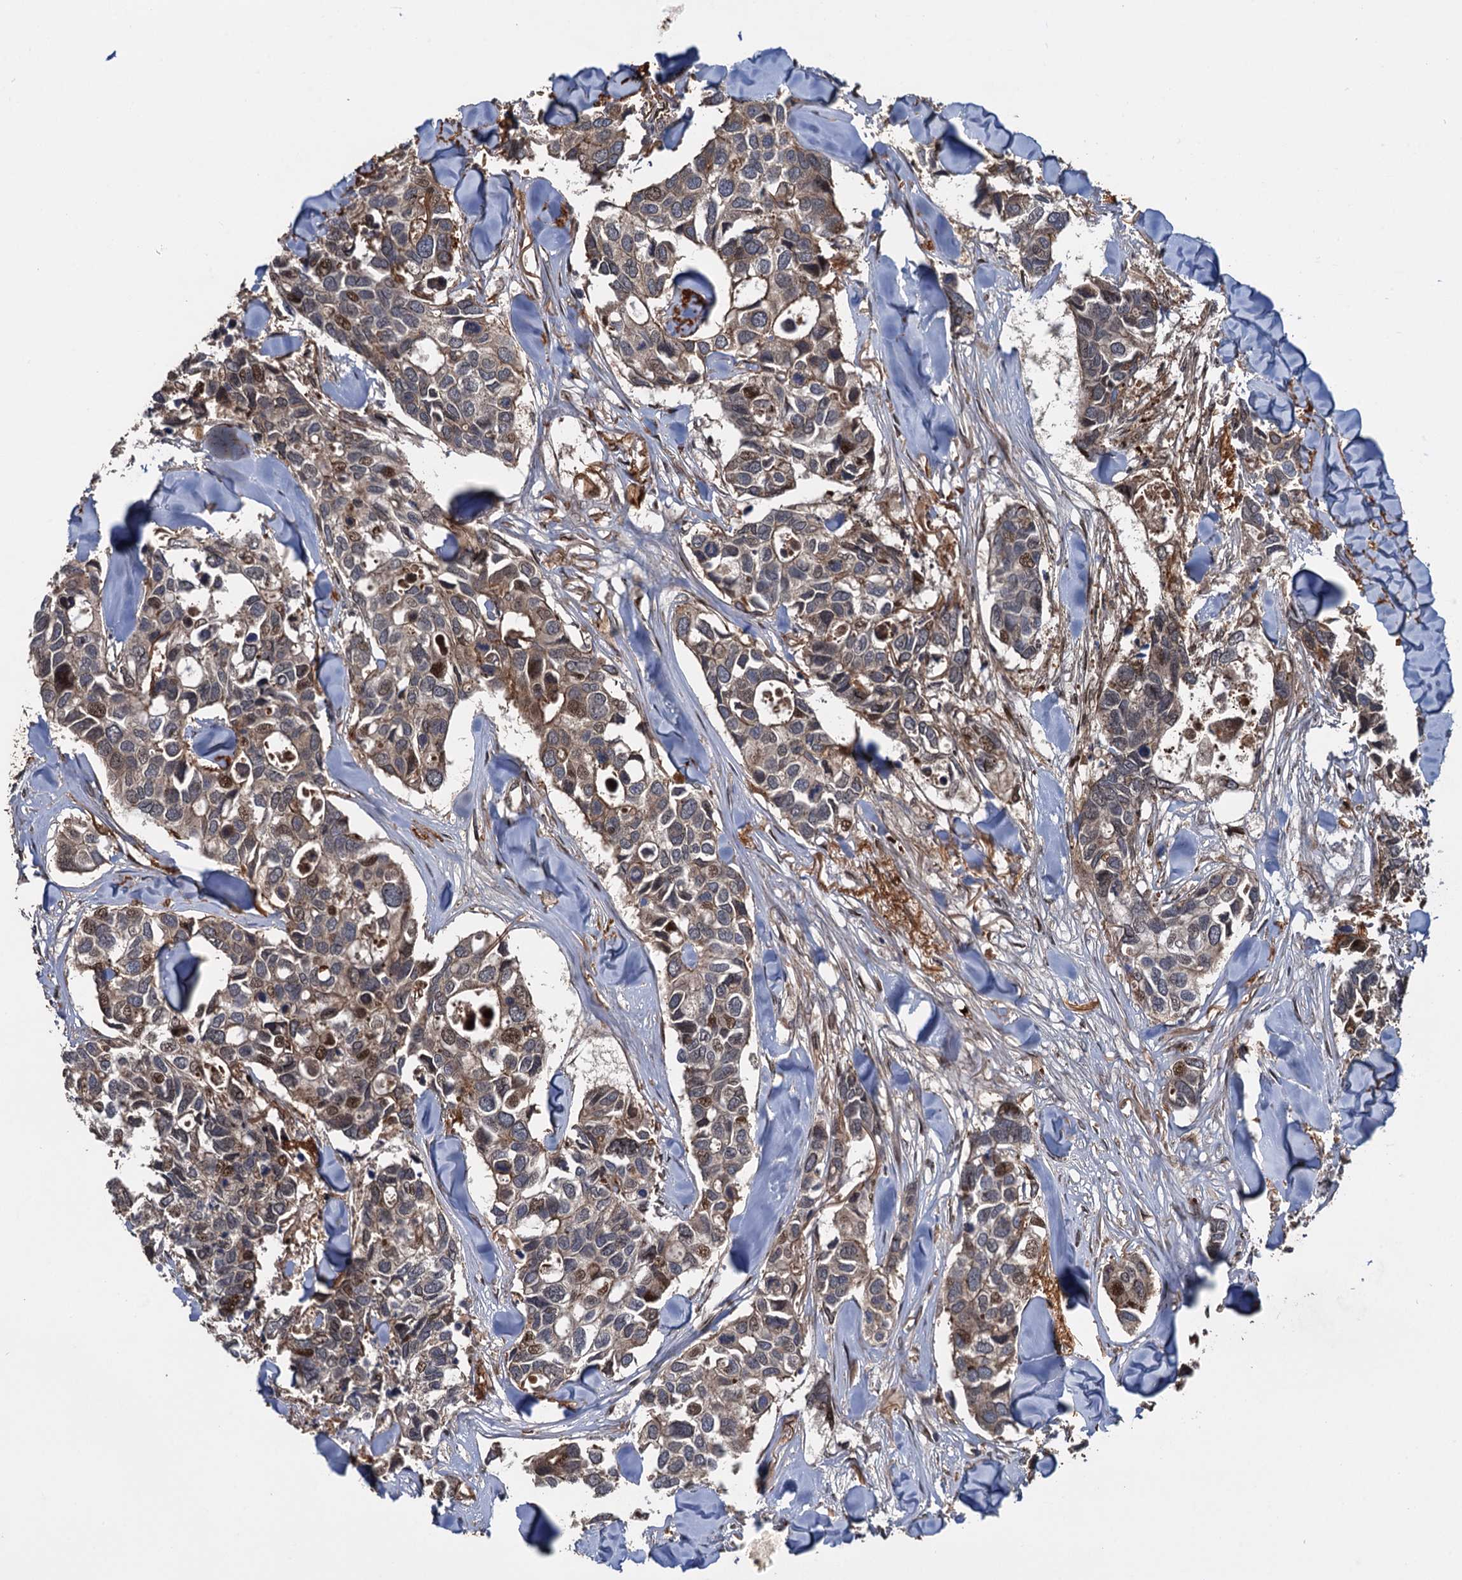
{"staining": {"intensity": "moderate", "quantity": "<25%", "location": "cytoplasmic/membranous,nuclear"}, "tissue": "breast cancer", "cell_type": "Tumor cells", "image_type": "cancer", "snomed": [{"axis": "morphology", "description": "Duct carcinoma"}, {"axis": "topography", "description": "Breast"}], "caption": "Immunohistochemical staining of human breast cancer (invasive ductal carcinoma) exhibits moderate cytoplasmic/membranous and nuclear protein positivity in about <25% of tumor cells.", "gene": "RHOBTB1", "patient": {"sex": "female", "age": 83}}